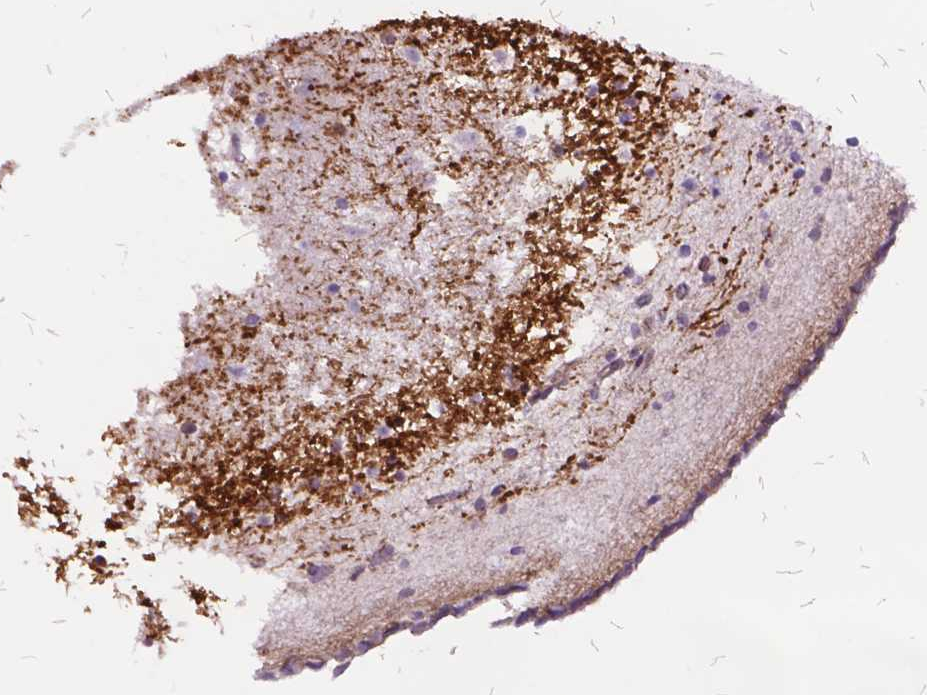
{"staining": {"intensity": "moderate", "quantity": "<25%", "location": "cytoplasmic/membranous"}, "tissue": "caudate", "cell_type": "Glial cells", "image_type": "normal", "snomed": [{"axis": "morphology", "description": "Normal tissue, NOS"}, {"axis": "topography", "description": "Lateral ventricle wall"}], "caption": "Brown immunohistochemical staining in unremarkable caudate reveals moderate cytoplasmic/membranous expression in about <25% of glial cells. (brown staining indicates protein expression, while blue staining denotes nuclei).", "gene": "GRB7", "patient": {"sex": "female", "age": 42}}